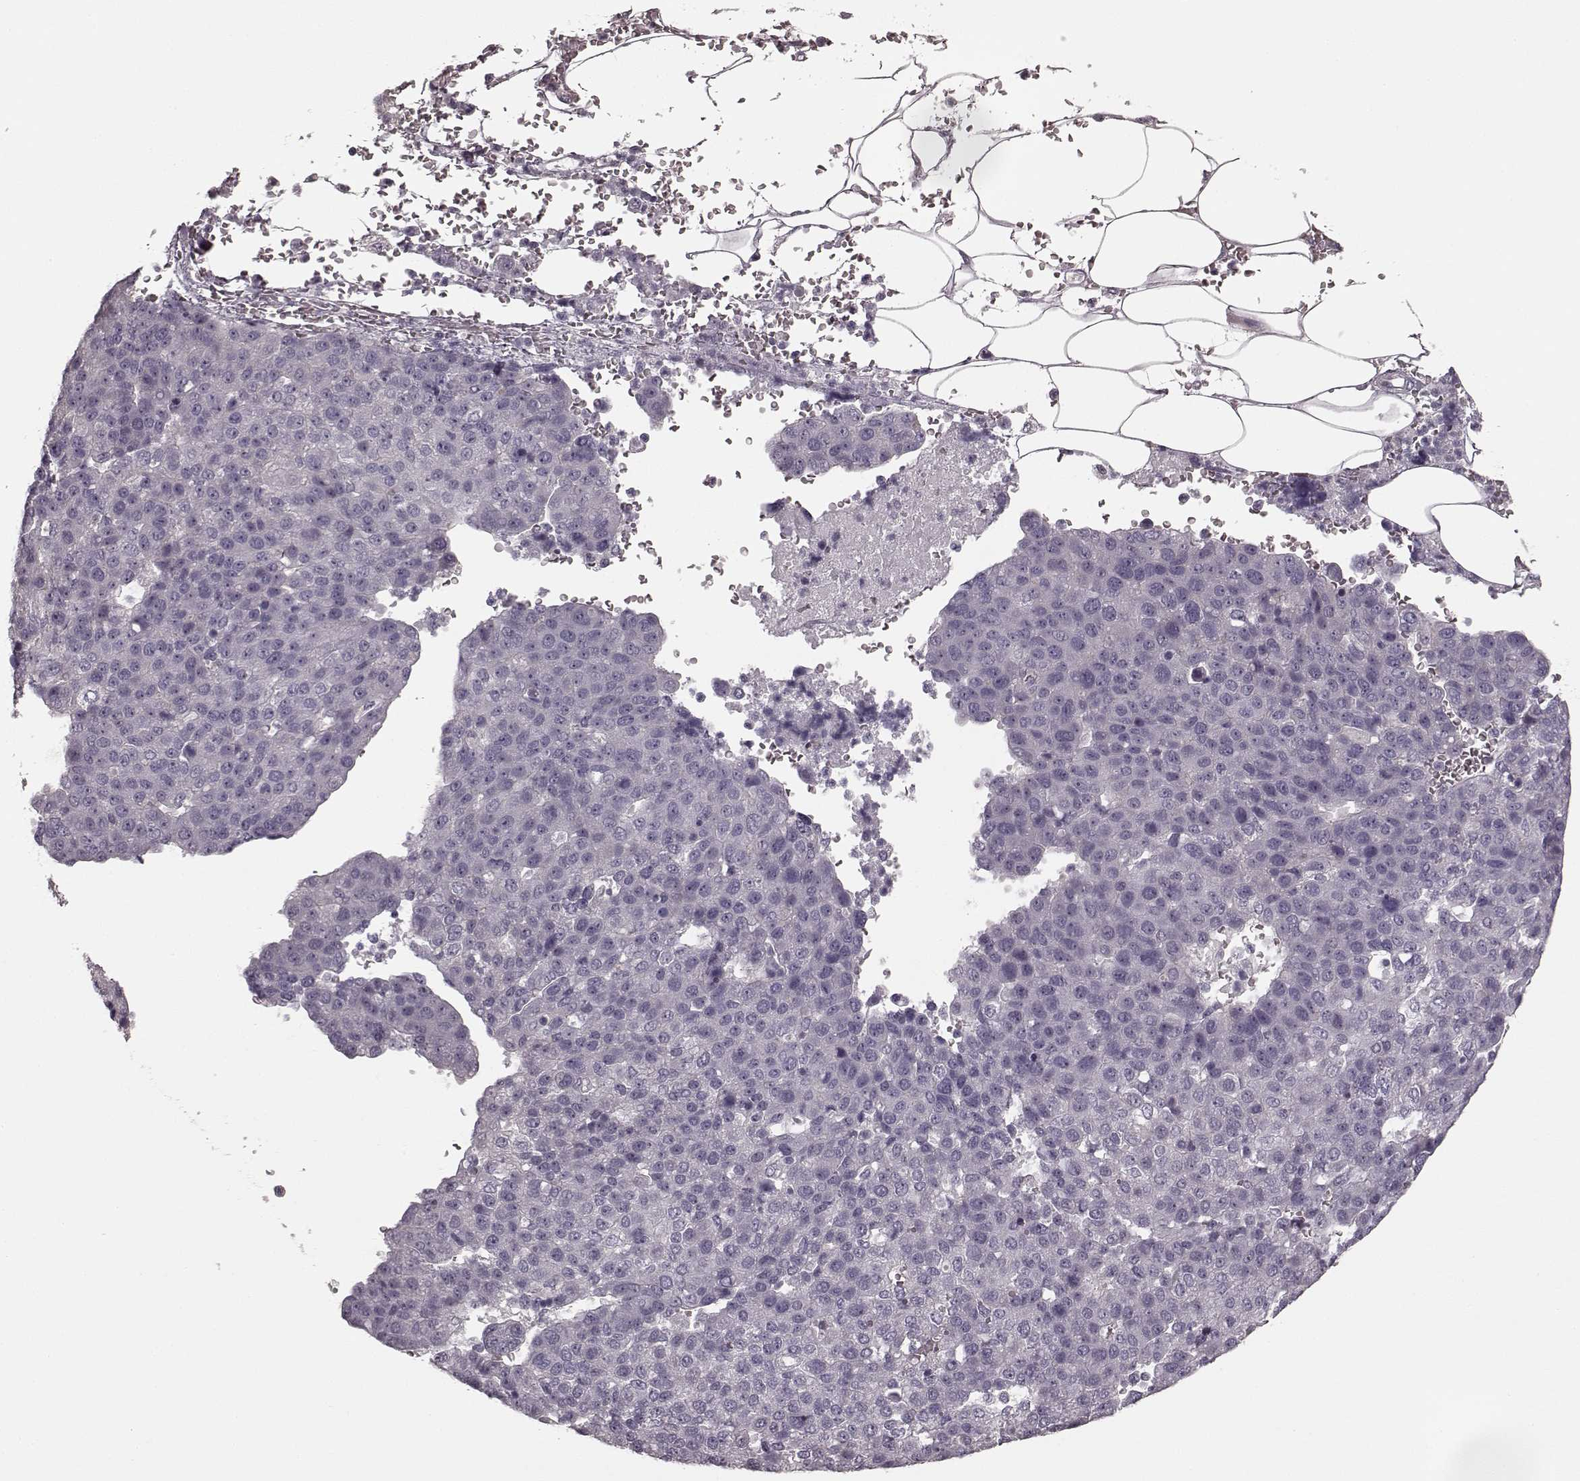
{"staining": {"intensity": "negative", "quantity": "none", "location": "none"}, "tissue": "pancreatic cancer", "cell_type": "Tumor cells", "image_type": "cancer", "snomed": [{"axis": "morphology", "description": "Adenocarcinoma, NOS"}, {"axis": "topography", "description": "Pancreas"}], "caption": "Immunohistochemistry (IHC) of pancreatic cancer (adenocarcinoma) shows no staining in tumor cells.", "gene": "PRKCE", "patient": {"sex": "female", "age": 61}}